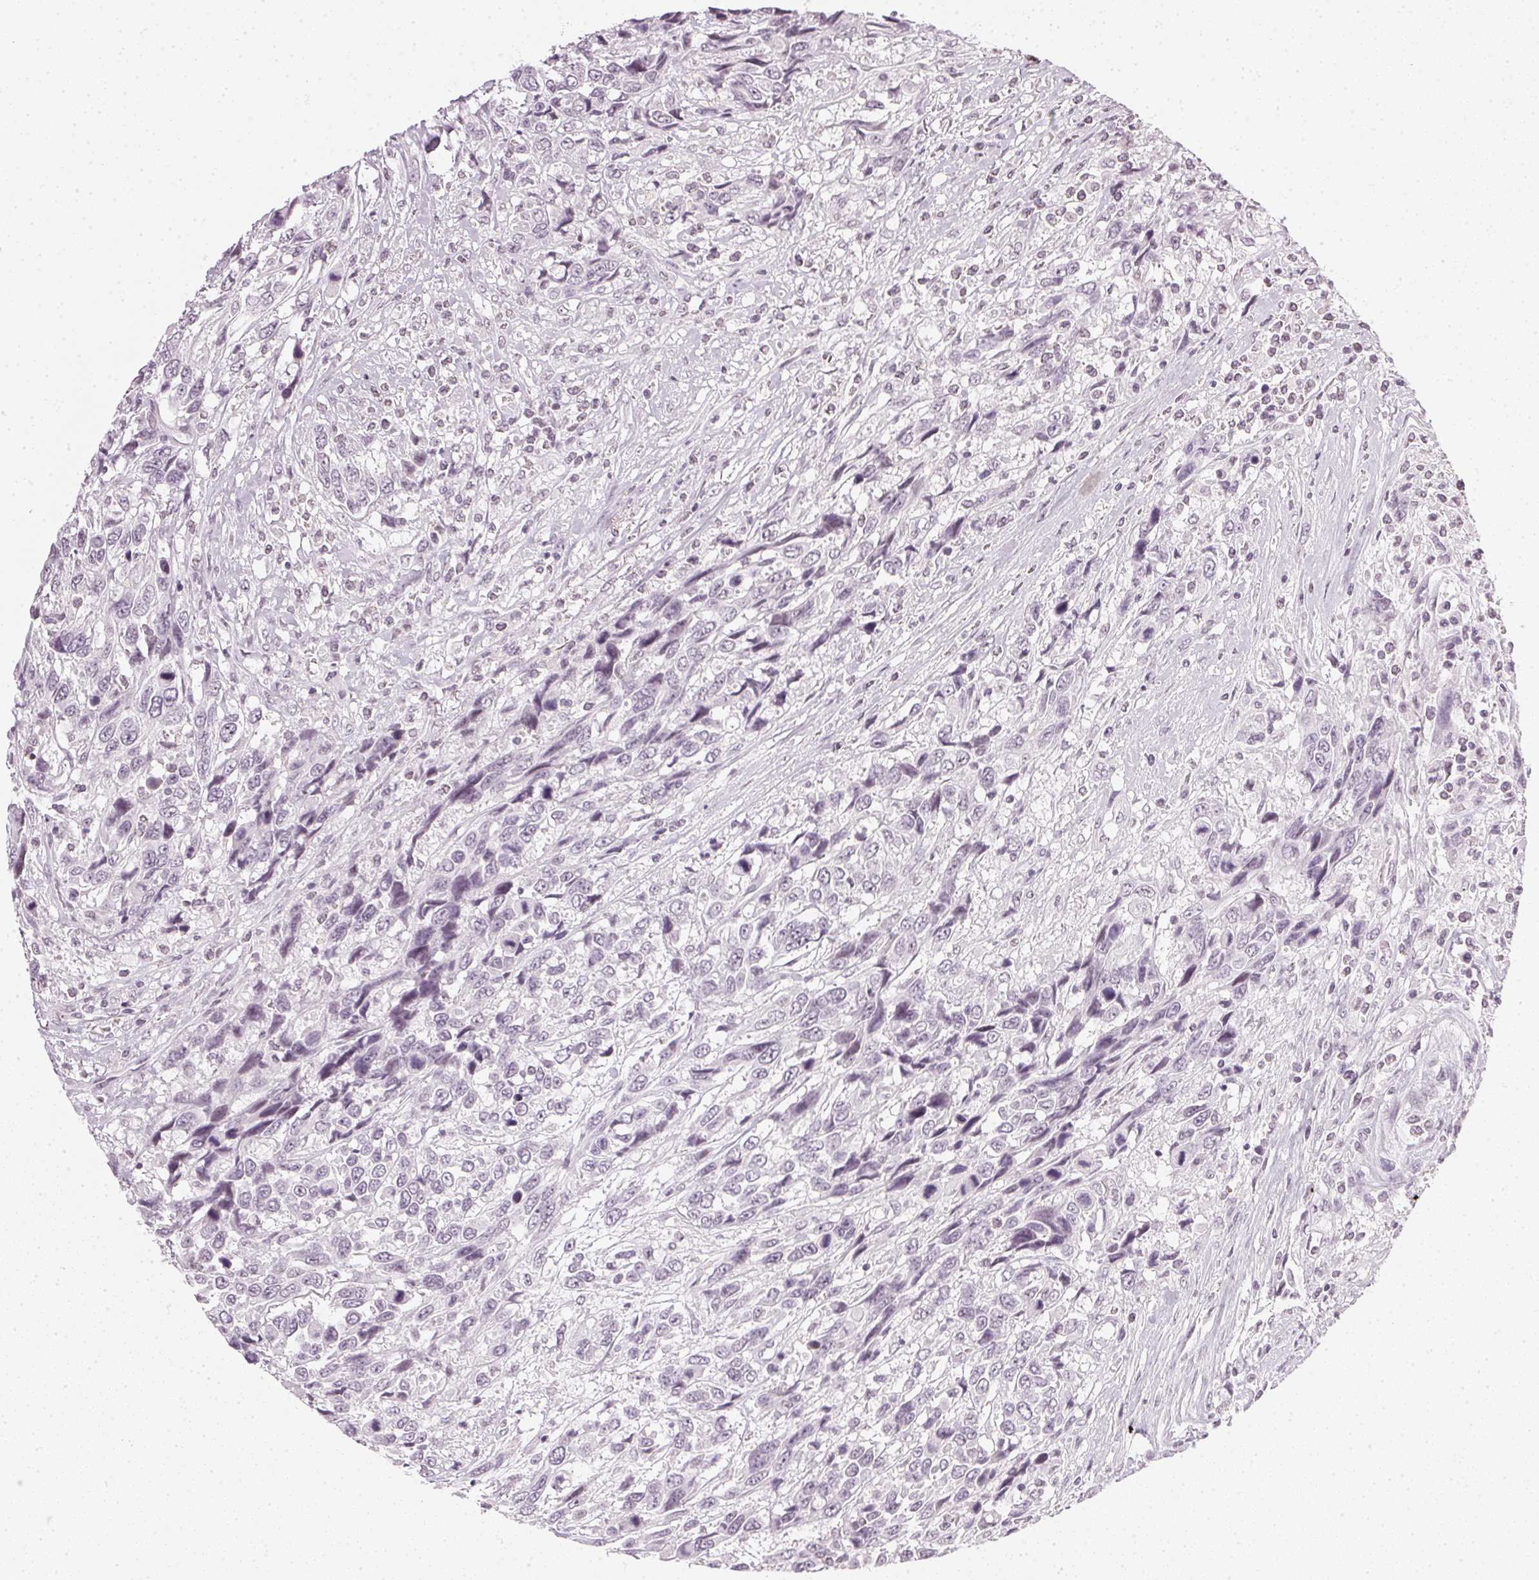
{"staining": {"intensity": "negative", "quantity": "none", "location": "none"}, "tissue": "urothelial cancer", "cell_type": "Tumor cells", "image_type": "cancer", "snomed": [{"axis": "morphology", "description": "Urothelial carcinoma, High grade"}, {"axis": "topography", "description": "Urinary bladder"}], "caption": "Urothelial cancer was stained to show a protein in brown. There is no significant staining in tumor cells.", "gene": "DNAJC6", "patient": {"sex": "female", "age": 70}}